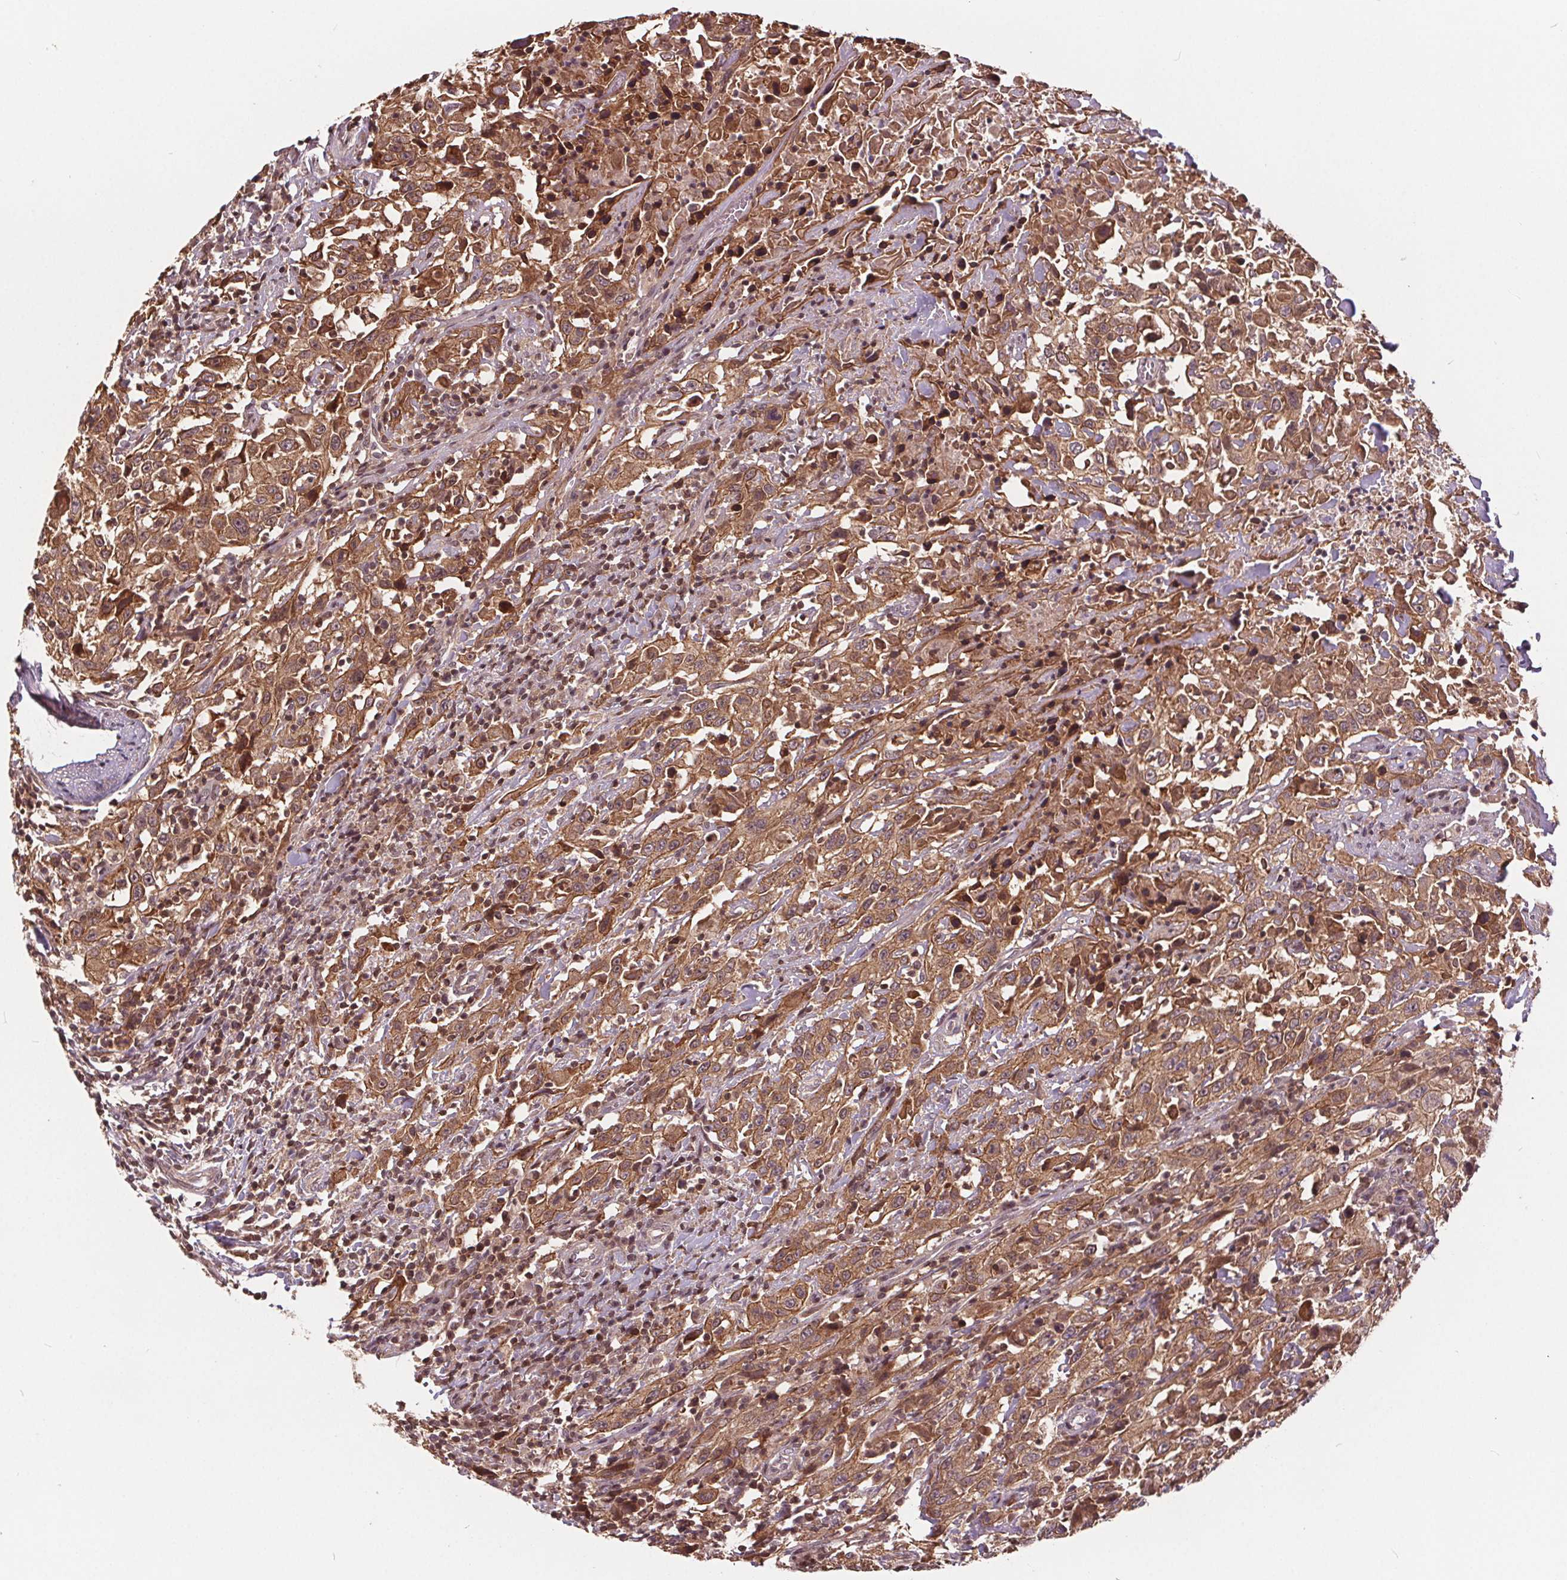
{"staining": {"intensity": "moderate", "quantity": ">75%", "location": "cytoplasmic/membranous,nuclear"}, "tissue": "urothelial cancer", "cell_type": "Tumor cells", "image_type": "cancer", "snomed": [{"axis": "morphology", "description": "Urothelial carcinoma, High grade"}, {"axis": "topography", "description": "Urinary bladder"}], "caption": "Urothelial carcinoma (high-grade) stained with IHC exhibits moderate cytoplasmic/membranous and nuclear expression in approximately >75% of tumor cells.", "gene": "HIF1AN", "patient": {"sex": "male", "age": 61}}